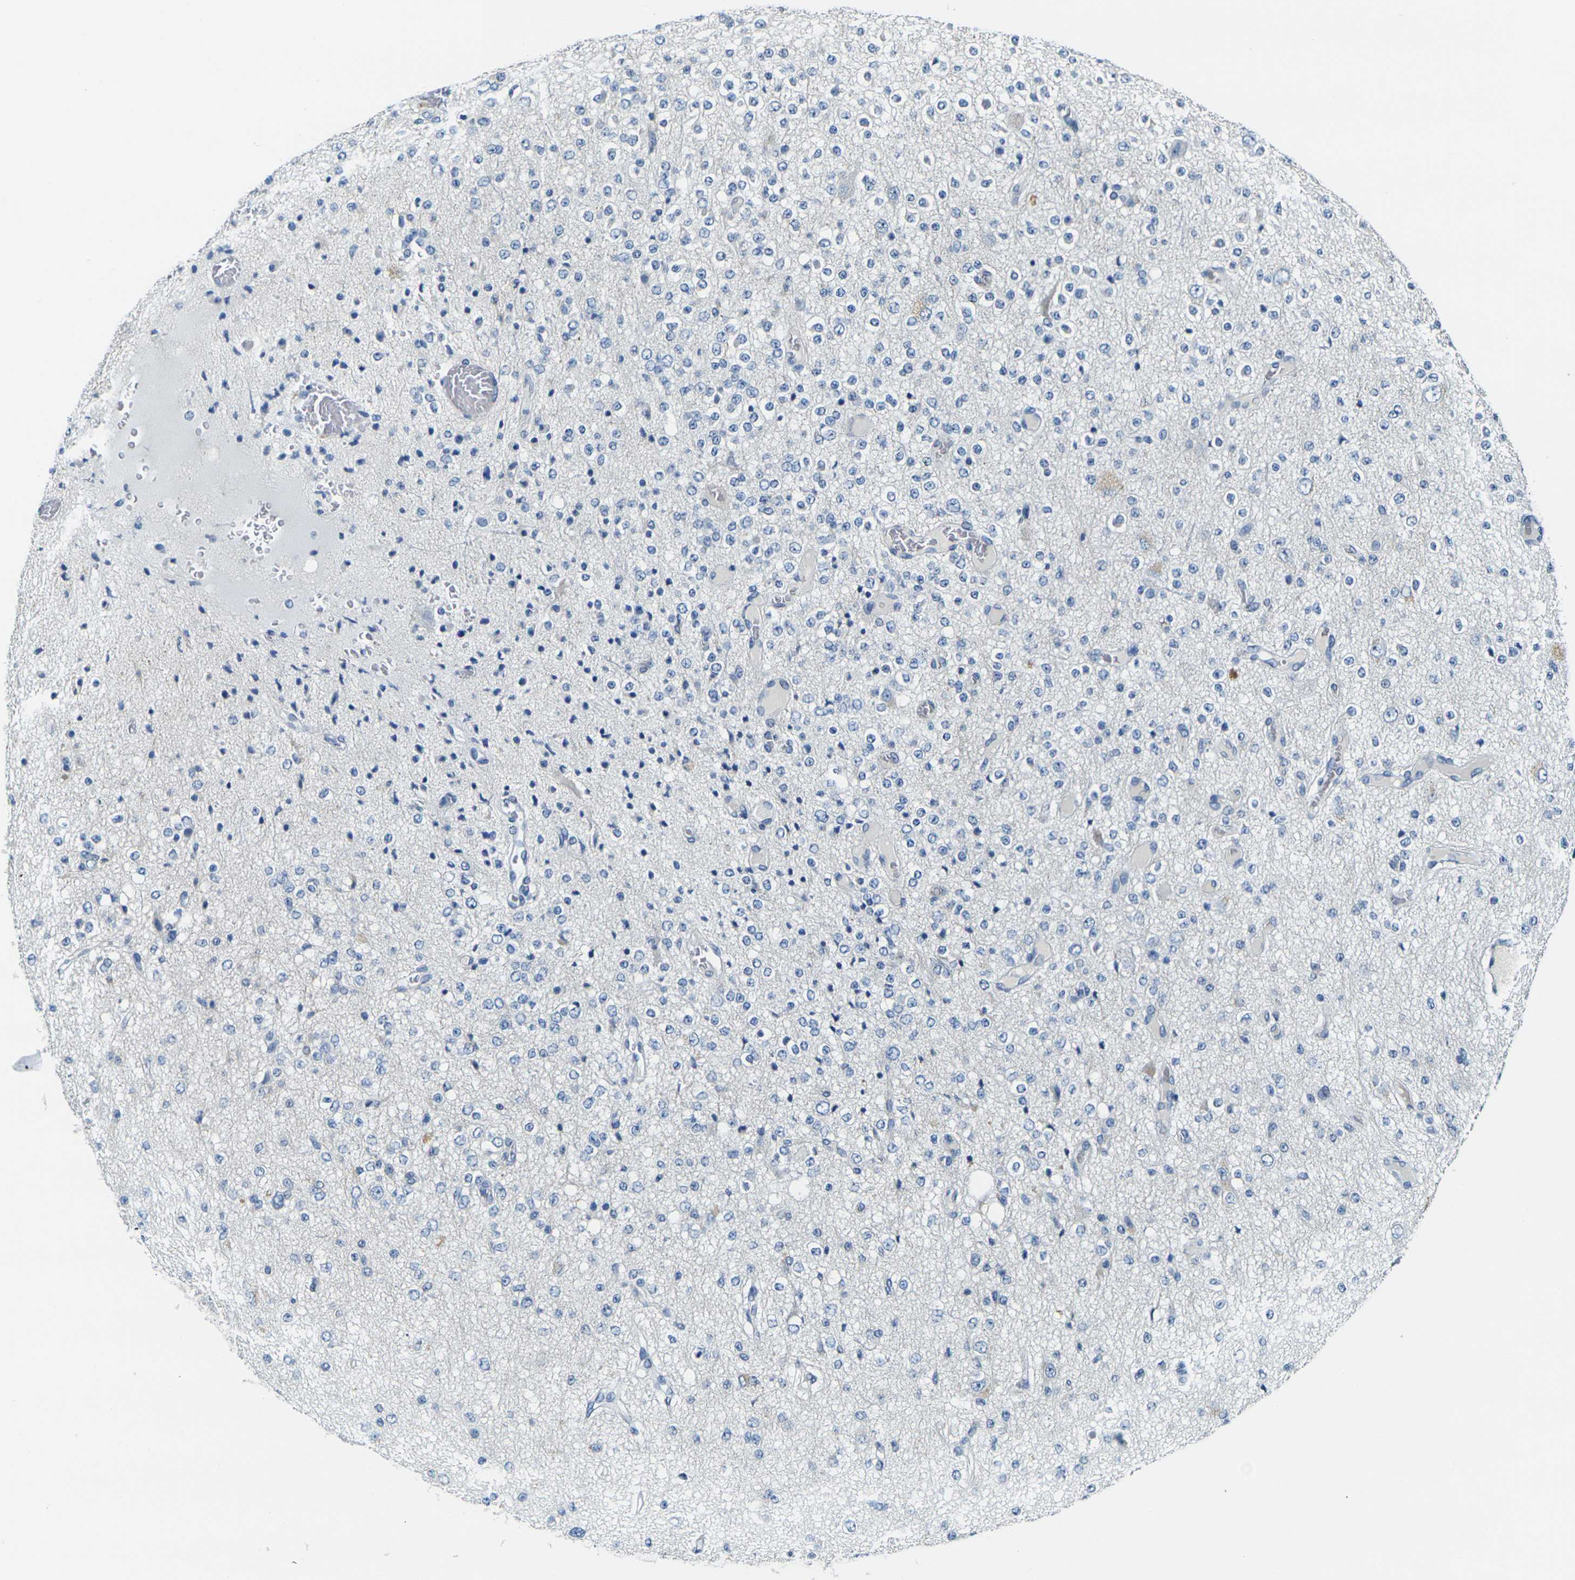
{"staining": {"intensity": "negative", "quantity": "none", "location": "none"}, "tissue": "glioma", "cell_type": "Tumor cells", "image_type": "cancer", "snomed": [{"axis": "morphology", "description": "Glioma, malignant, Low grade"}, {"axis": "topography", "description": "Brain"}], "caption": "Micrograph shows no protein staining in tumor cells of low-grade glioma (malignant) tissue. The staining is performed using DAB (3,3'-diaminobenzidine) brown chromogen with nuclei counter-stained in using hematoxylin.", "gene": "SHISAL2B", "patient": {"sex": "male", "age": 38}}